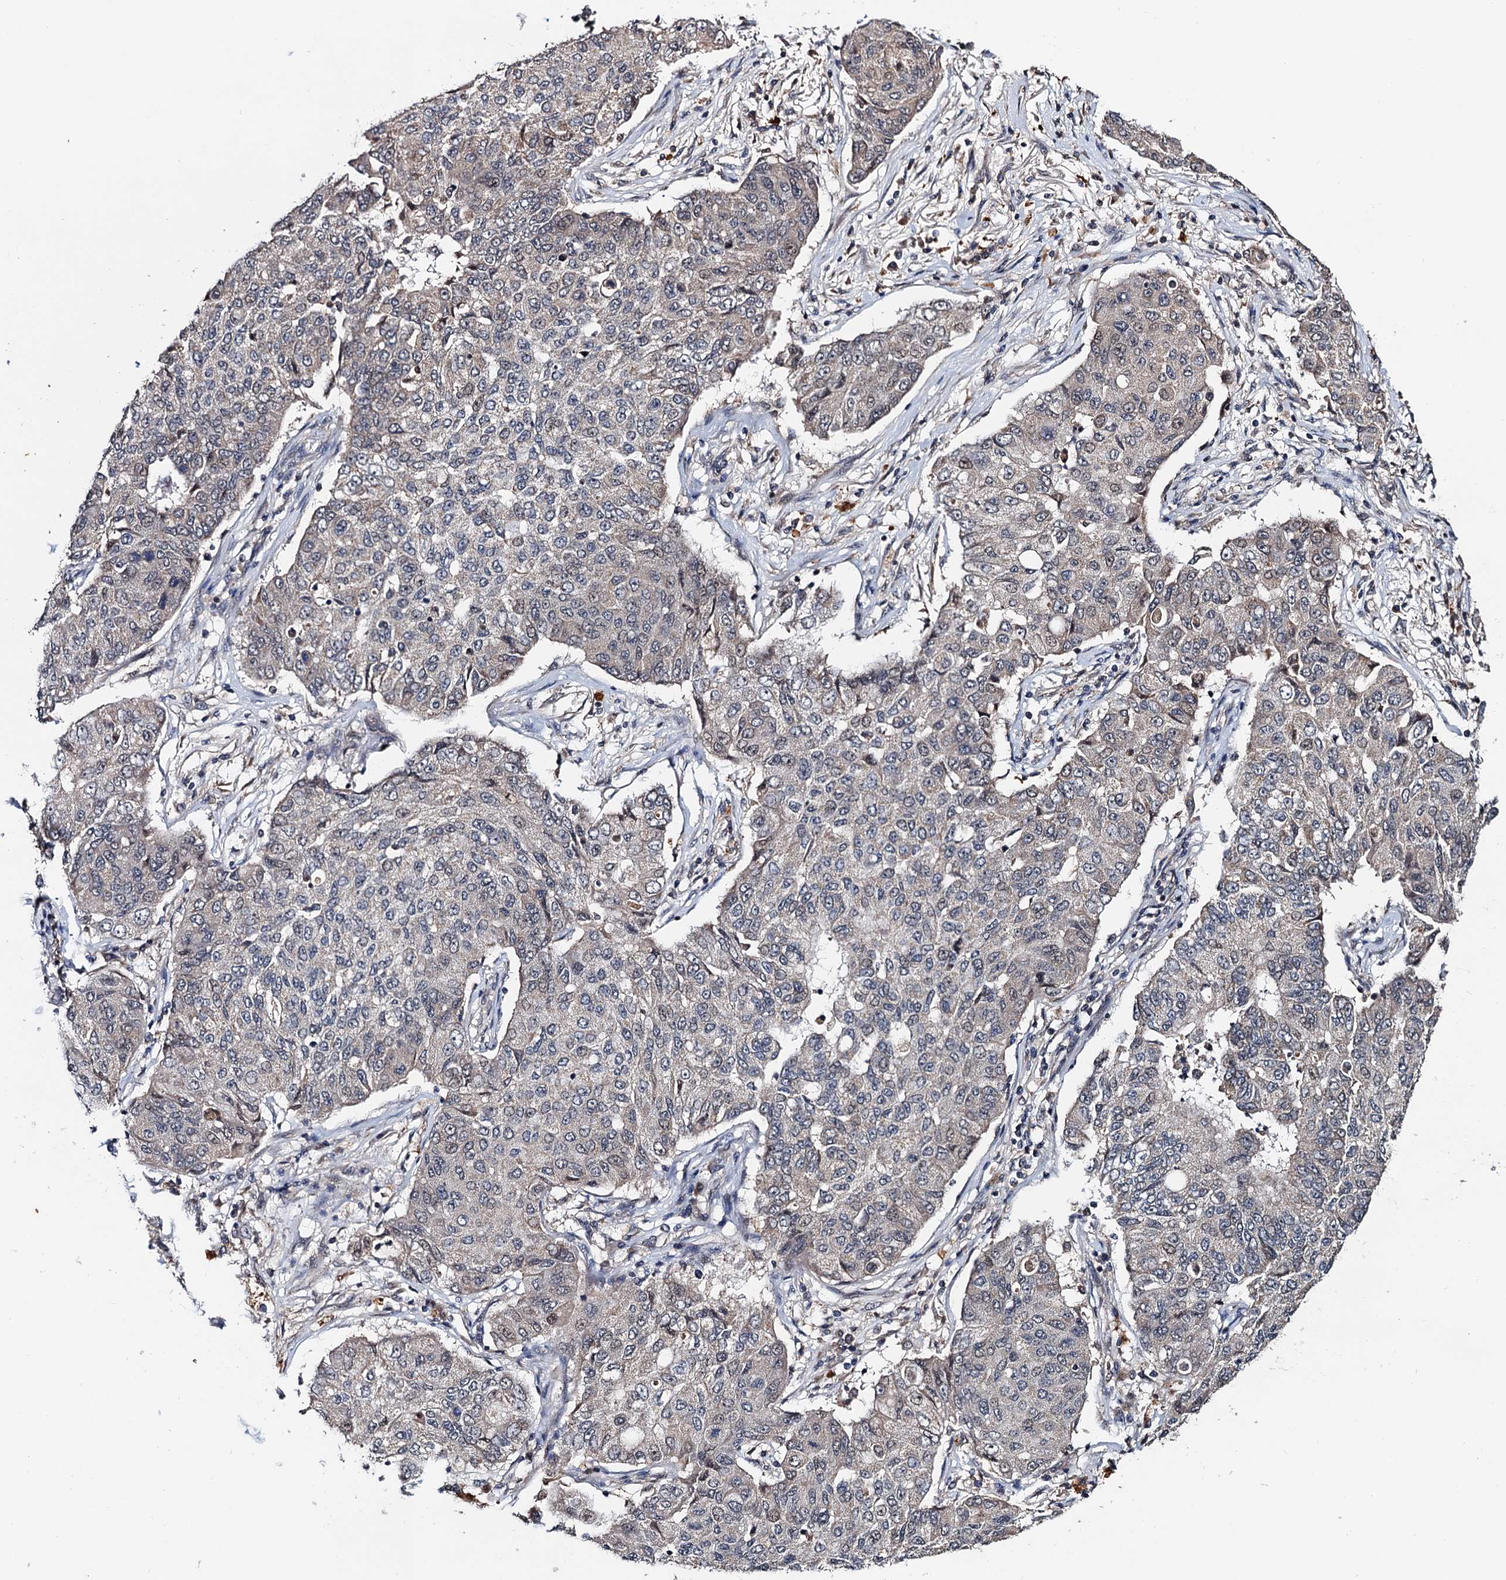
{"staining": {"intensity": "negative", "quantity": "none", "location": "none"}, "tissue": "lung cancer", "cell_type": "Tumor cells", "image_type": "cancer", "snomed": [{"axis": "morphology", "description": "Squamous cell carcinoma, NOS"}, {"axis": "topography", "description": "Lung"}], "caption": "Lung cancer was stained to show a protein in brown. There is no significant staining in tumor cells. The staining is performed using DAB brown chromogen with nuclei counter-stained in using hematoxylin.", "gene": "NAA16", "patient": {"sex": "male", "age": 74}}